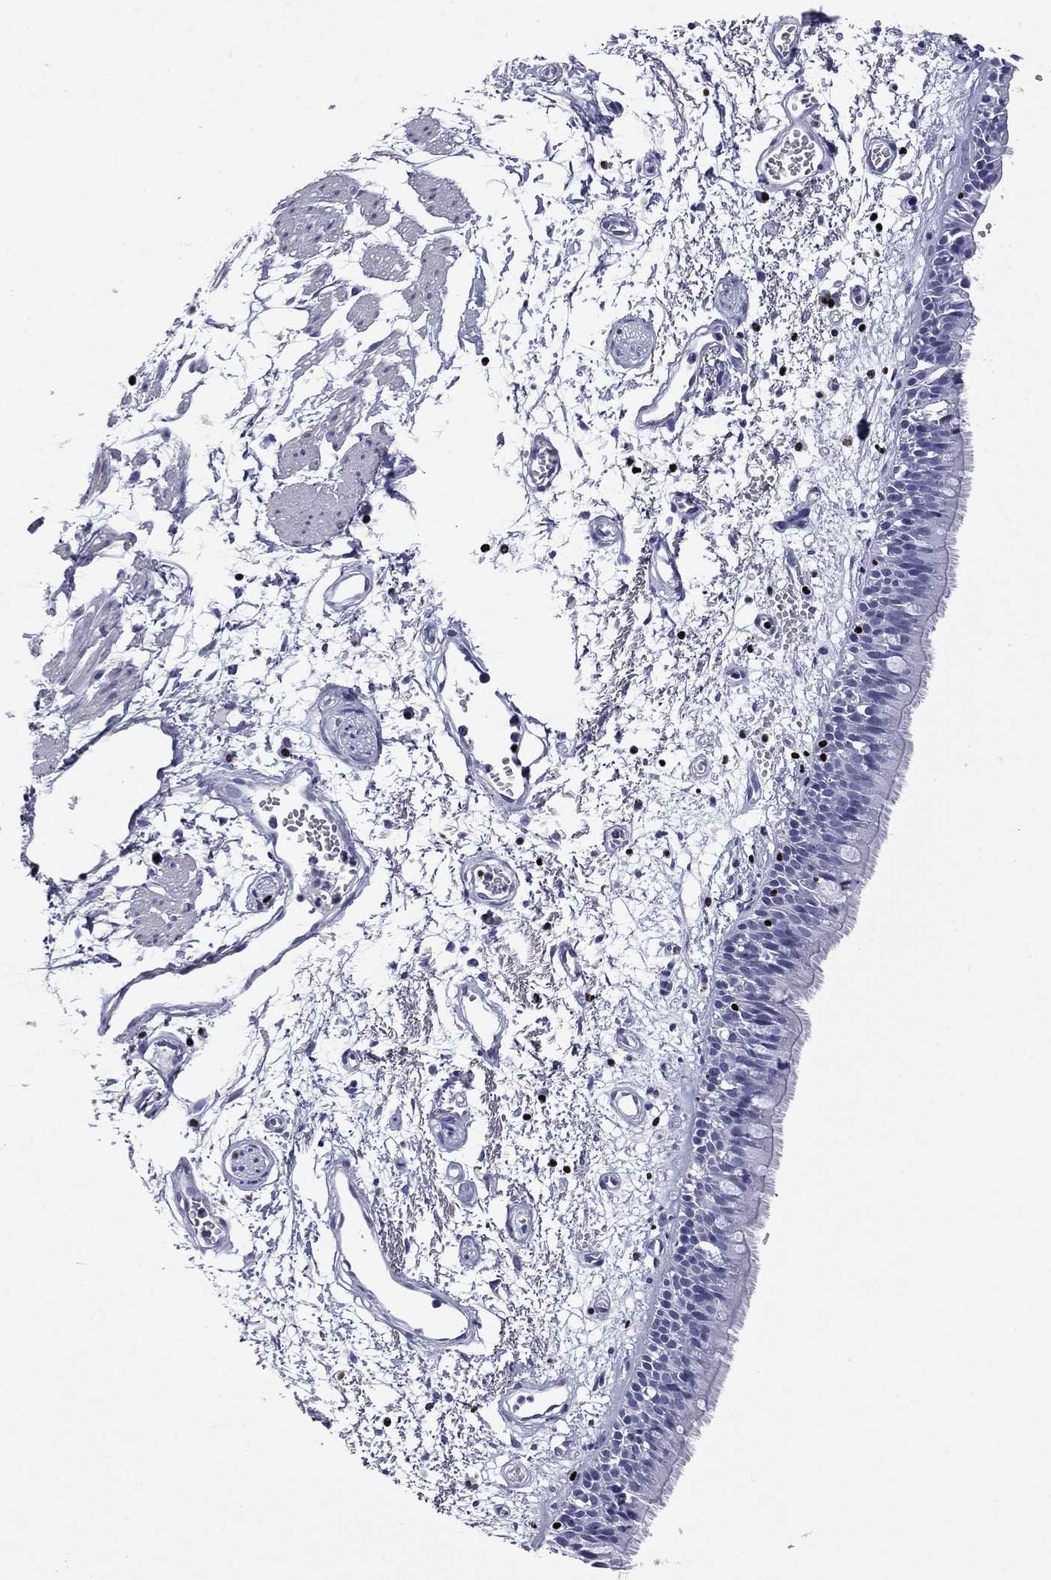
{"staining": {"intensity": "negative", "quantity": "none", "location": "none"}, "tissue": "bronchus", "cell_type": "Respiratory epithelial cells", "image_type": "normal", "snomed": [{"axis": "morphology", "description": "Normal tissue, NOS"}, {"axis": "morphology", "description": "Squamous cell carcinoma, NOS"}, {"axis": "topography", "description": "Cartilage tissue"}, {"axis": "topography", "description": "Bronchus"}, {"axis": "topography", "description": "Lung"}], "caption": "An IHC micrograph of benign bronchus is shown. There is no staining in respiratory epithelial cells of bronchus.", "gene": "IKZF3", "patient": {"sex": "male", "age": 66}}